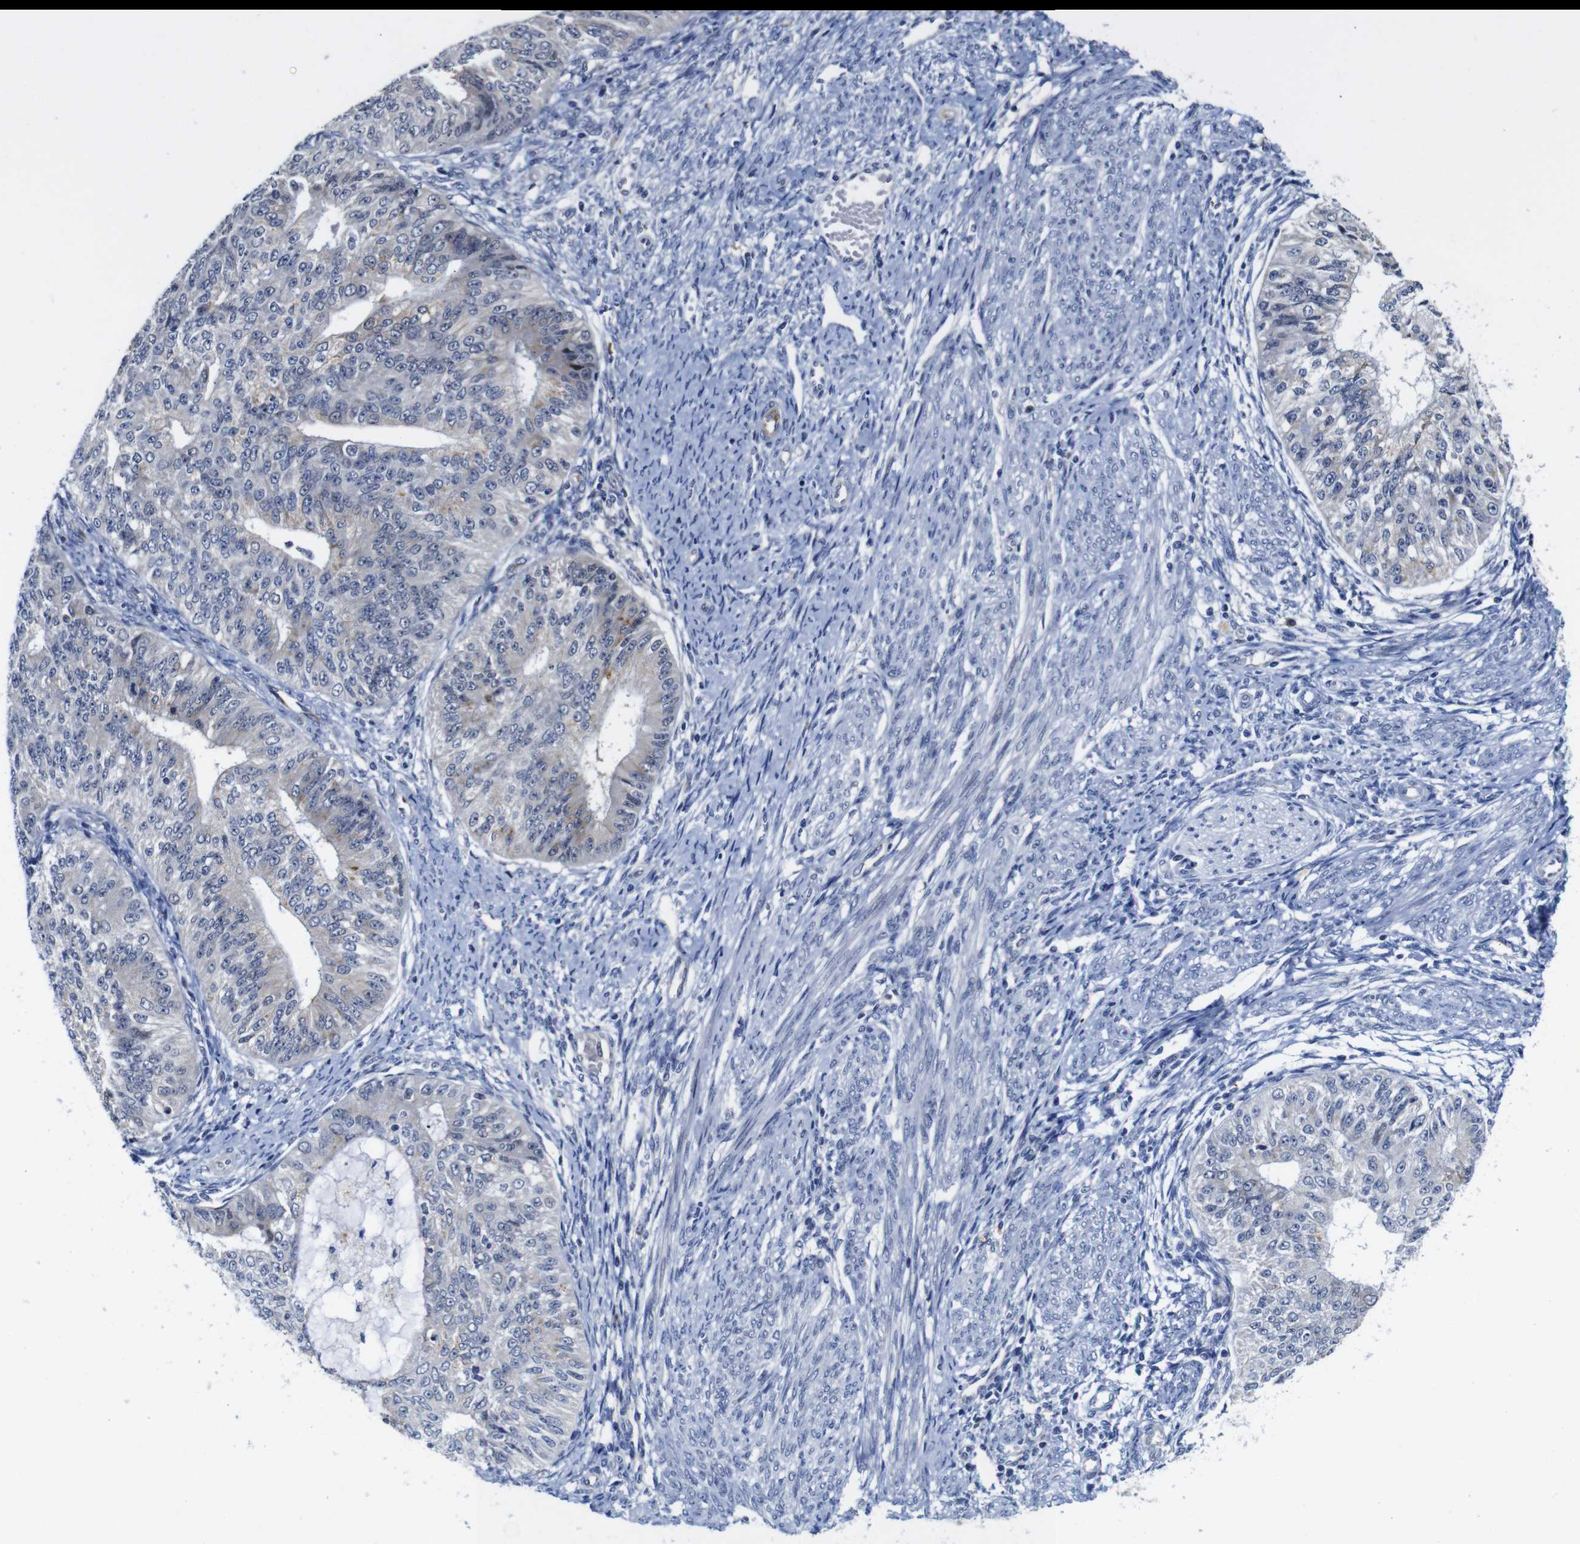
{"staining": {"intensity": "weak", "quantity": "<25%", "location": "cytoplasmic/membranous"}, "tissue": "endometrial cancer", "cell_type": "Tumor cells", "image_type": "cancer", "snomed": [{"axis": "morphology", "description": "Adenocarcinoma, NOS"}, {"axis": "topography", "description": "Endometrium"}], "caption": "The micrograph demonstrates no significant expression in tumor cells of endometrial cancer (adenocarcinoma).", "gene": "FURIN", "patient": {"sex": "female", "age": 32}}